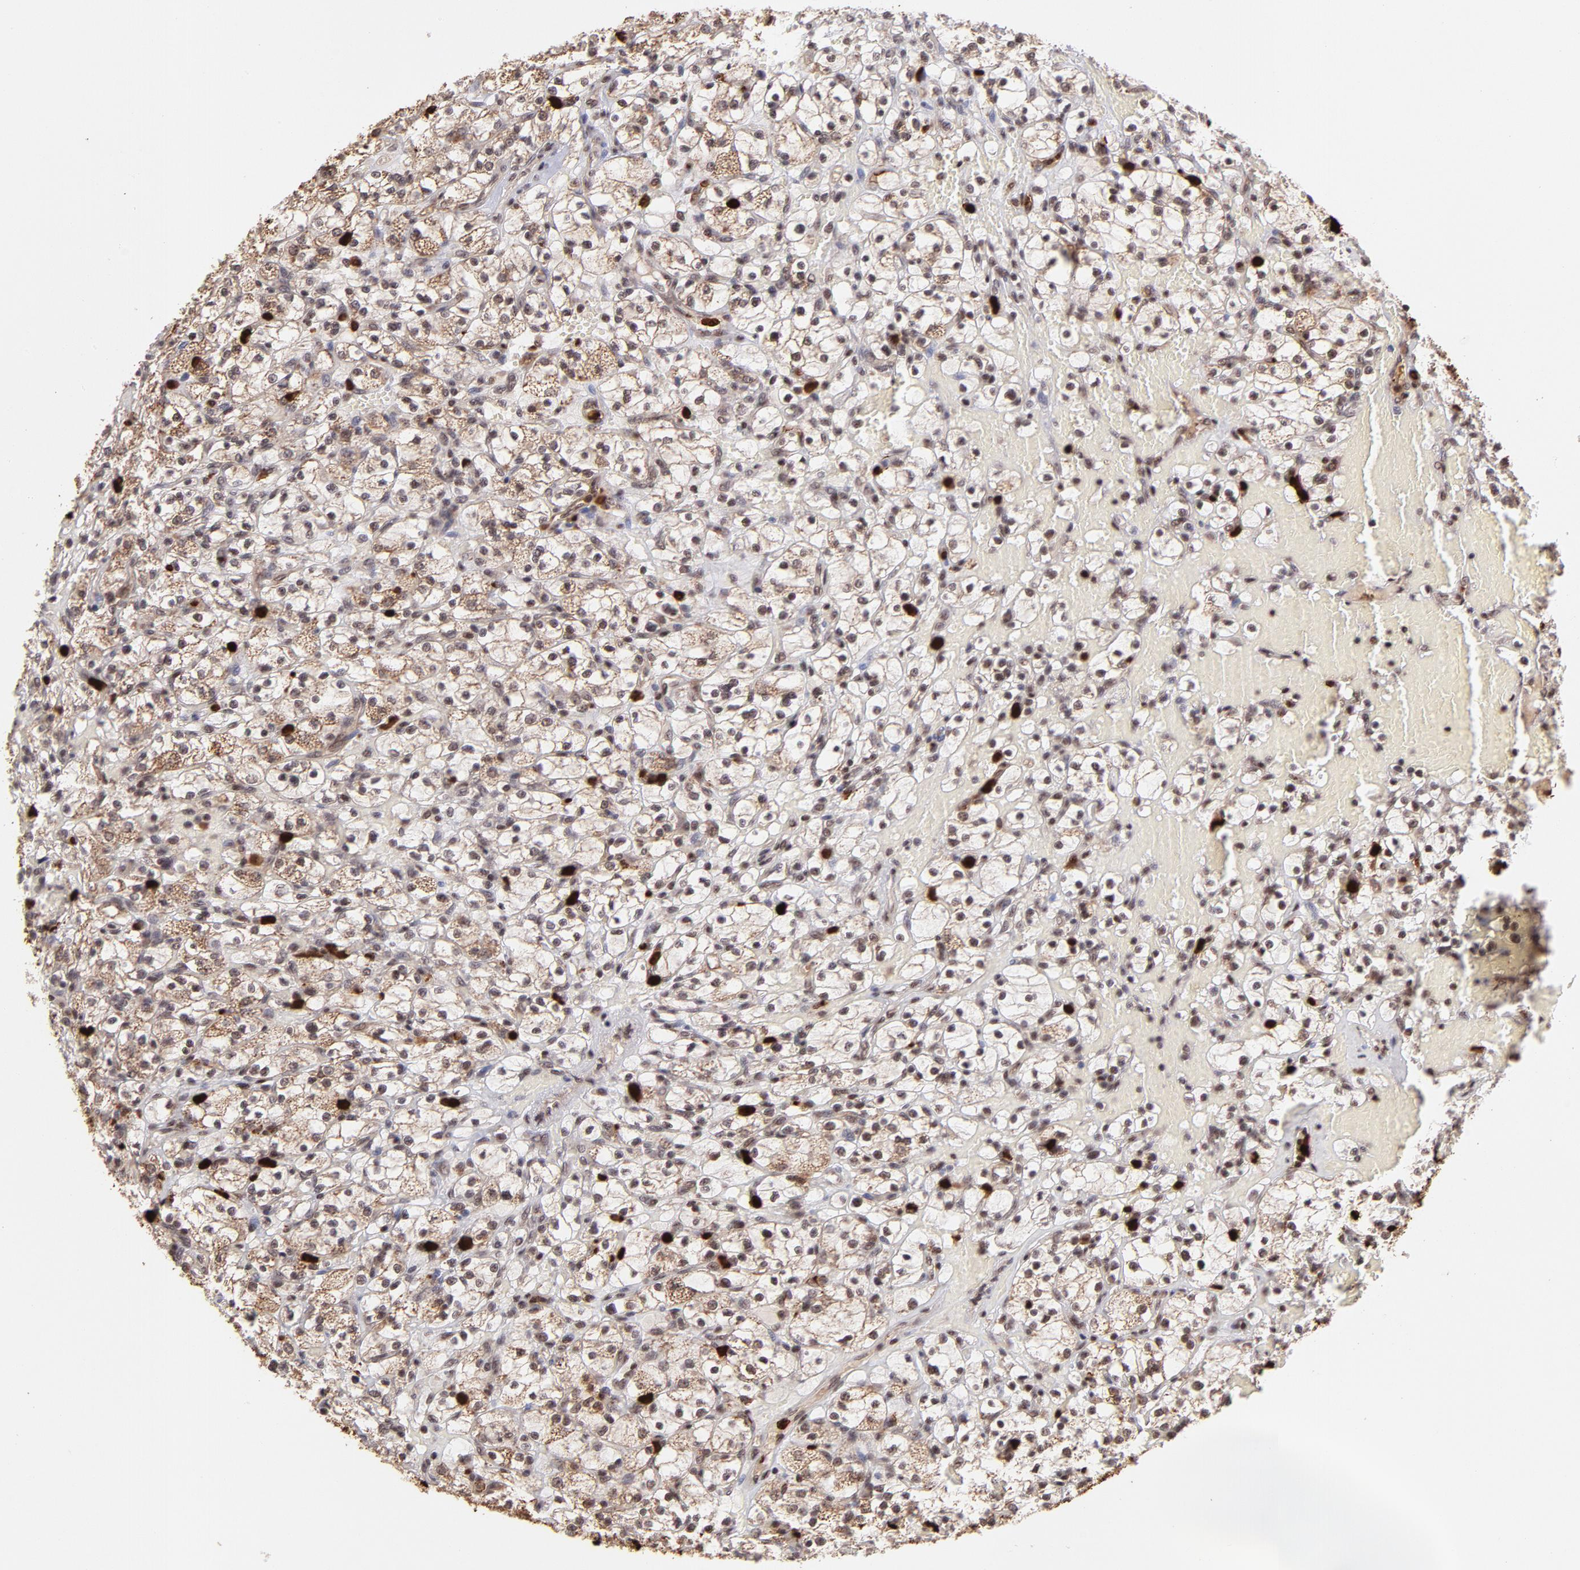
{"staining": {"intensity": "moderate", "quantity": ">75%", "location": "cytoplasmic/membranous,nuclear"}, "tissue": "renal cancer", "cell_type": "Tumor cells", "image_type": "cancer", "snomed": [{"axis": "morphology", "description": "Adenocarcinoma, NOS"}, {"axis": "topography", "description": "Kidney"}], "caption": "The image exhibits a brown stain indicating the presence of a protein in the cytoplasmic/membranous and nuclear of tumor cells in renal adenocarcinoma. (DAB (3,3'-diaminobenzidine) IHC, brown staining for protein, blue staining for nuclei).", "gene": "ZFX", "patient": {"sex": "female", "age": 83}}